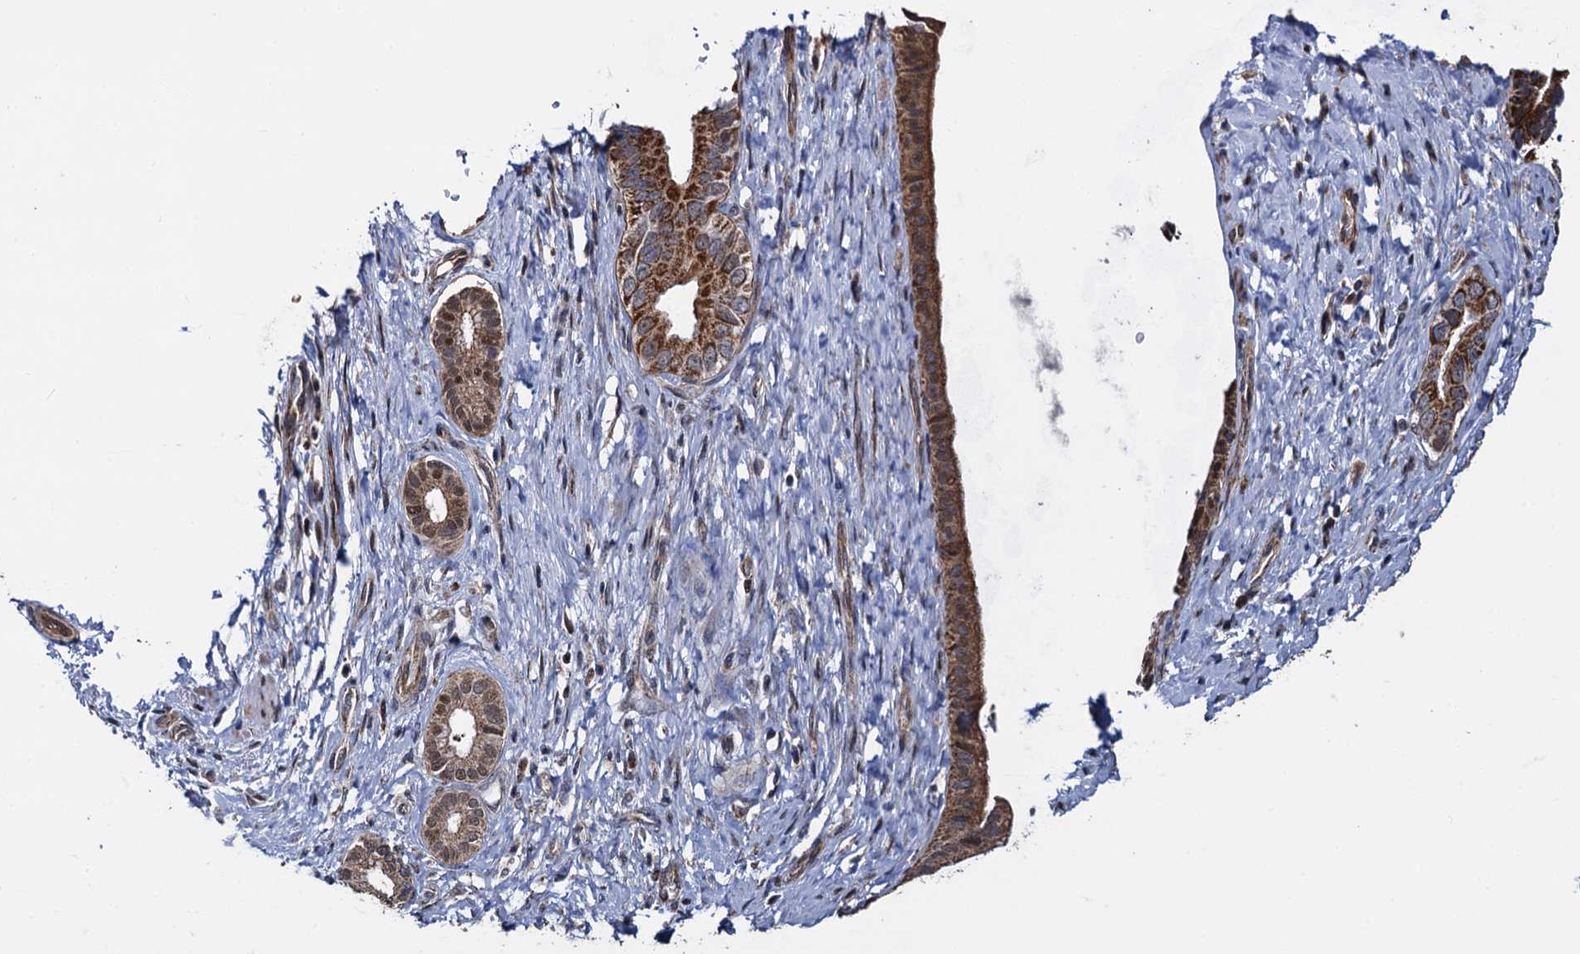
{"staining": {"intensity": "moderate", "quantity": ">75%", "location": "cytoplasmic/membranous"}, "tissue": "pancreatic cancer", "cell_type": "Tumor cells", "image_type": "cancer", "snomed": [{"axis": "morphology", "description": "Adenocarcinoma, NOS"}, {"axis": "topography", "description": "Pancreas"}], "caption": "IHC photomicrograph of human pancreatic cancer (adenocarcinoma) stained for a protein (brown), which exhibits medium levels of moderate cytoplasmic/membranous positivity in about >75% of tumor cells.", "gene": "PTCD3", "patient": {"sex": "female", "age": 55}}